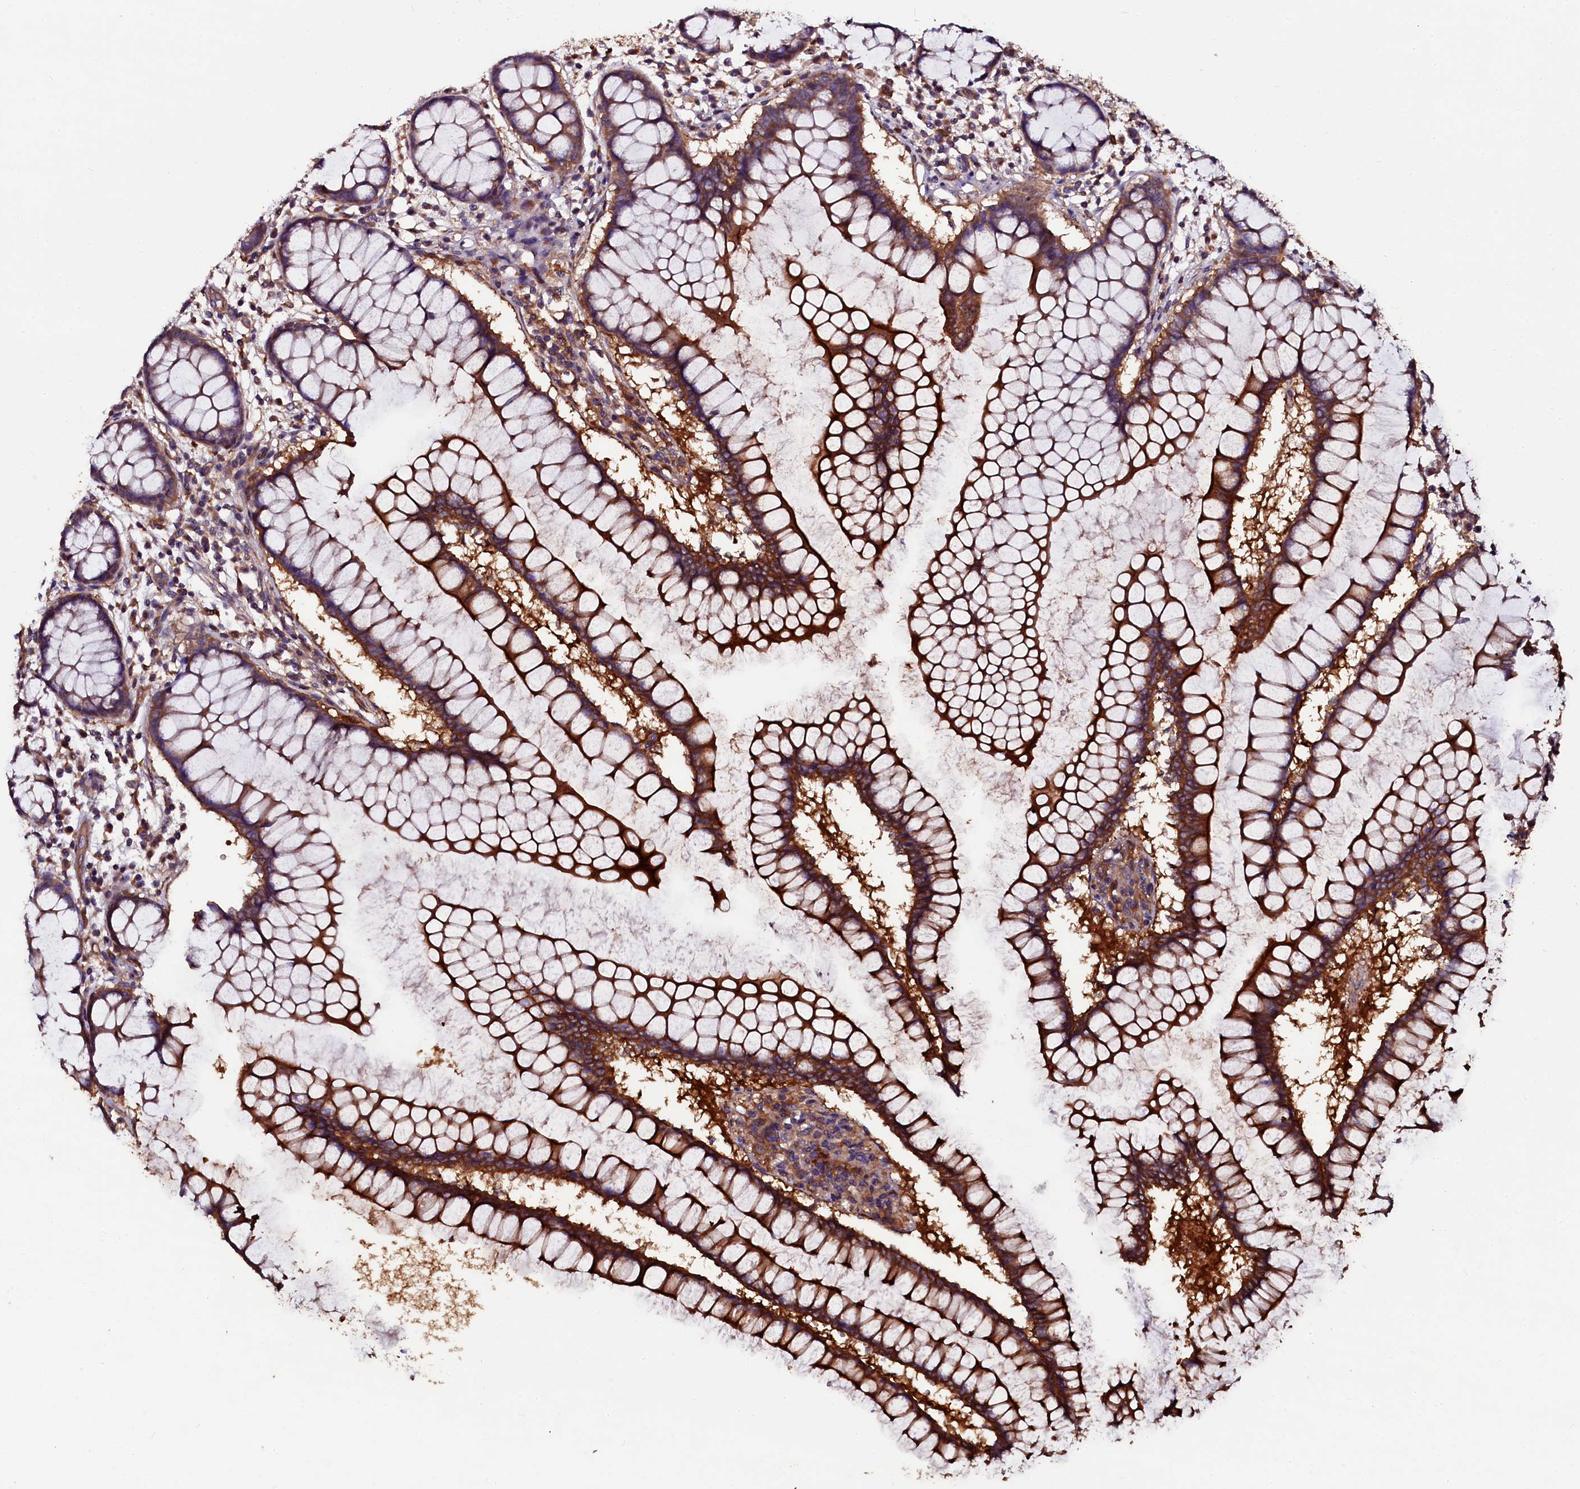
{"staining": {"intensity": "moderate", "quantity": ">75%", "location": "cytoplasmic/membranous"}, "tissue": "colon", "cell_type": "Endothelial cells", "image_type": "normal", "snomed": [{"axis": "morphology", "description": "Normal tissue, NOS"}, {"axis": "morphology", "description": "Adenocarcinoma, NOS"}, {"axis": "topography", "description": "Colon"}], "caption": "Brown immunohistochemical staining in benign human colon demonstrates moderate cytoplasmic/membranous positivity in about >75% of endothelial cells.", "gene": "APPL2", "patient": {"sex": "female", "age": 55}}